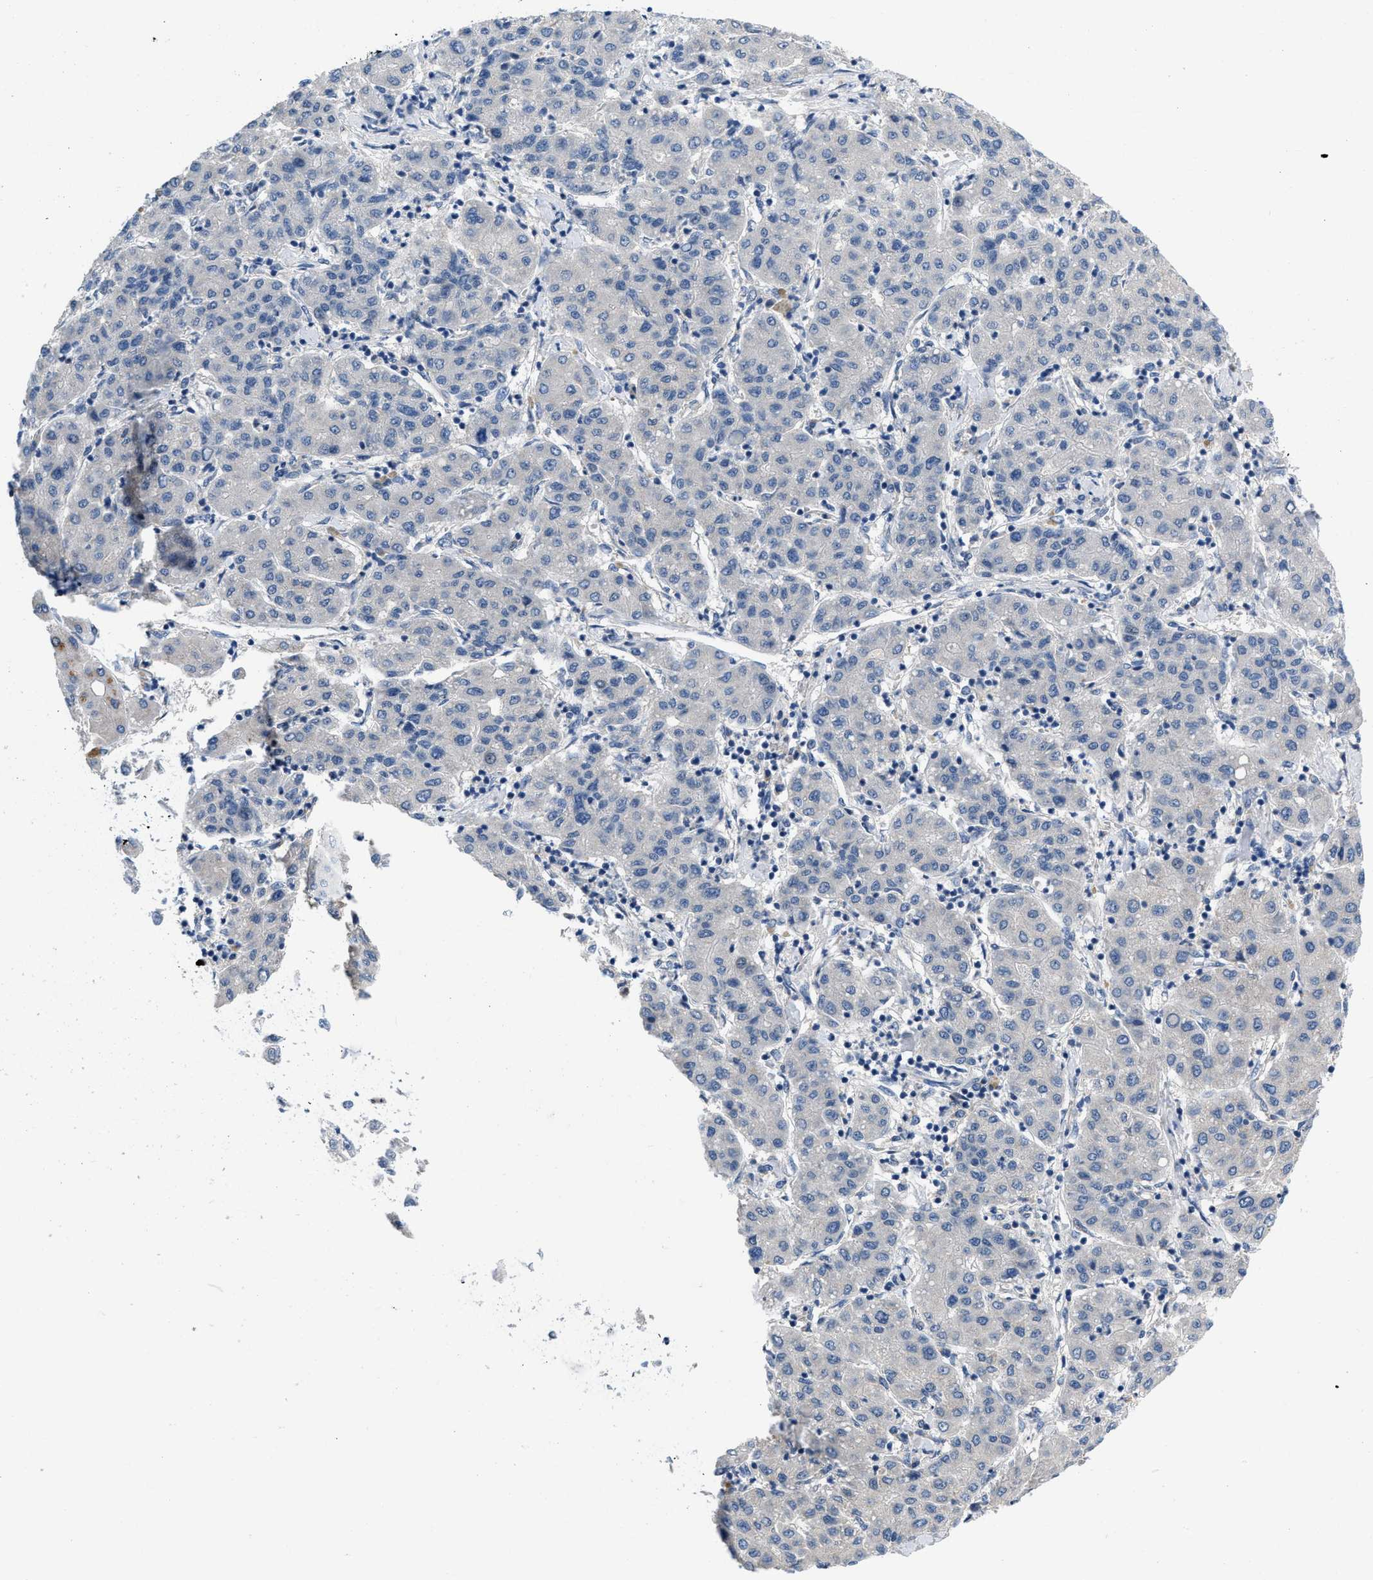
{"staining": {"intensity": "negative", "quantity": "none", "location": "none"}, "tissue": "liver cancer", "cell_type": "Tumor cells", "image_type": "cancer", "snomed": [{"axis": "morphology", "description": "Carcinoma, Hepatocellular, NOS"}, {"axis": "topography", "description": "Liver"}], "caption": "The image shows no staining of tumor cells in hepatocellular carcinoma (liver).", "gene": "PYY", "patient": {"sex": "male", "age": 65}}